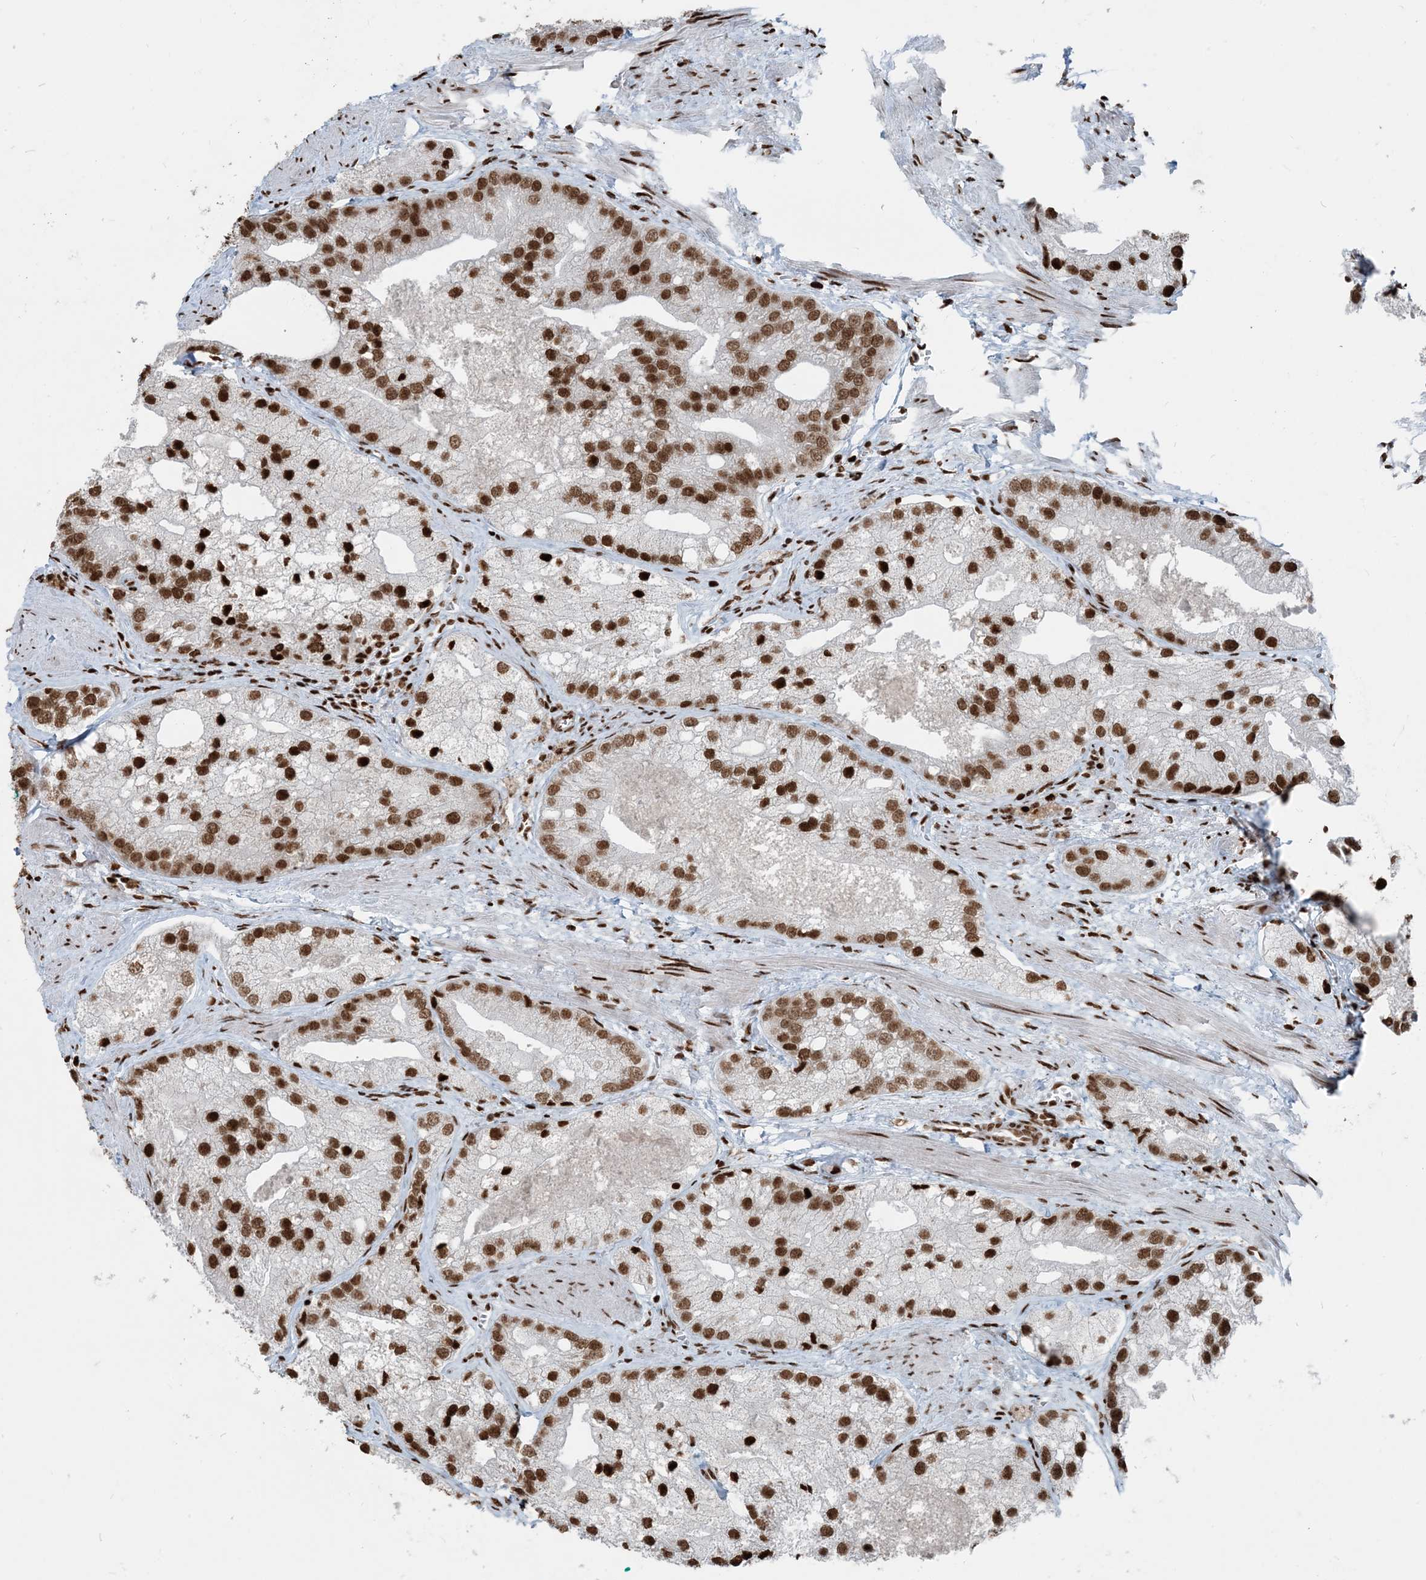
{"staining": {"intensity": "strong", "quantity": ">75%", "location": "nuclear"}, "tissue": "prostate cancer", "cell_type": "Tumor cells", "image_type": "cancer", "snomed": [{"axis": "morphology", "description": "Adenocarcinoma, Low grade"}, {"axis": "topography", "description": "Prostate"}], "caption": "Immunohistochemical staining of prostate low-grade adenocarcinoma demonstrates high levels of strong nuclear protein staining in approximately >75% of tumor cells.", "gene": "H3-3B", "patient": {"sex": "male", "age": 69}}